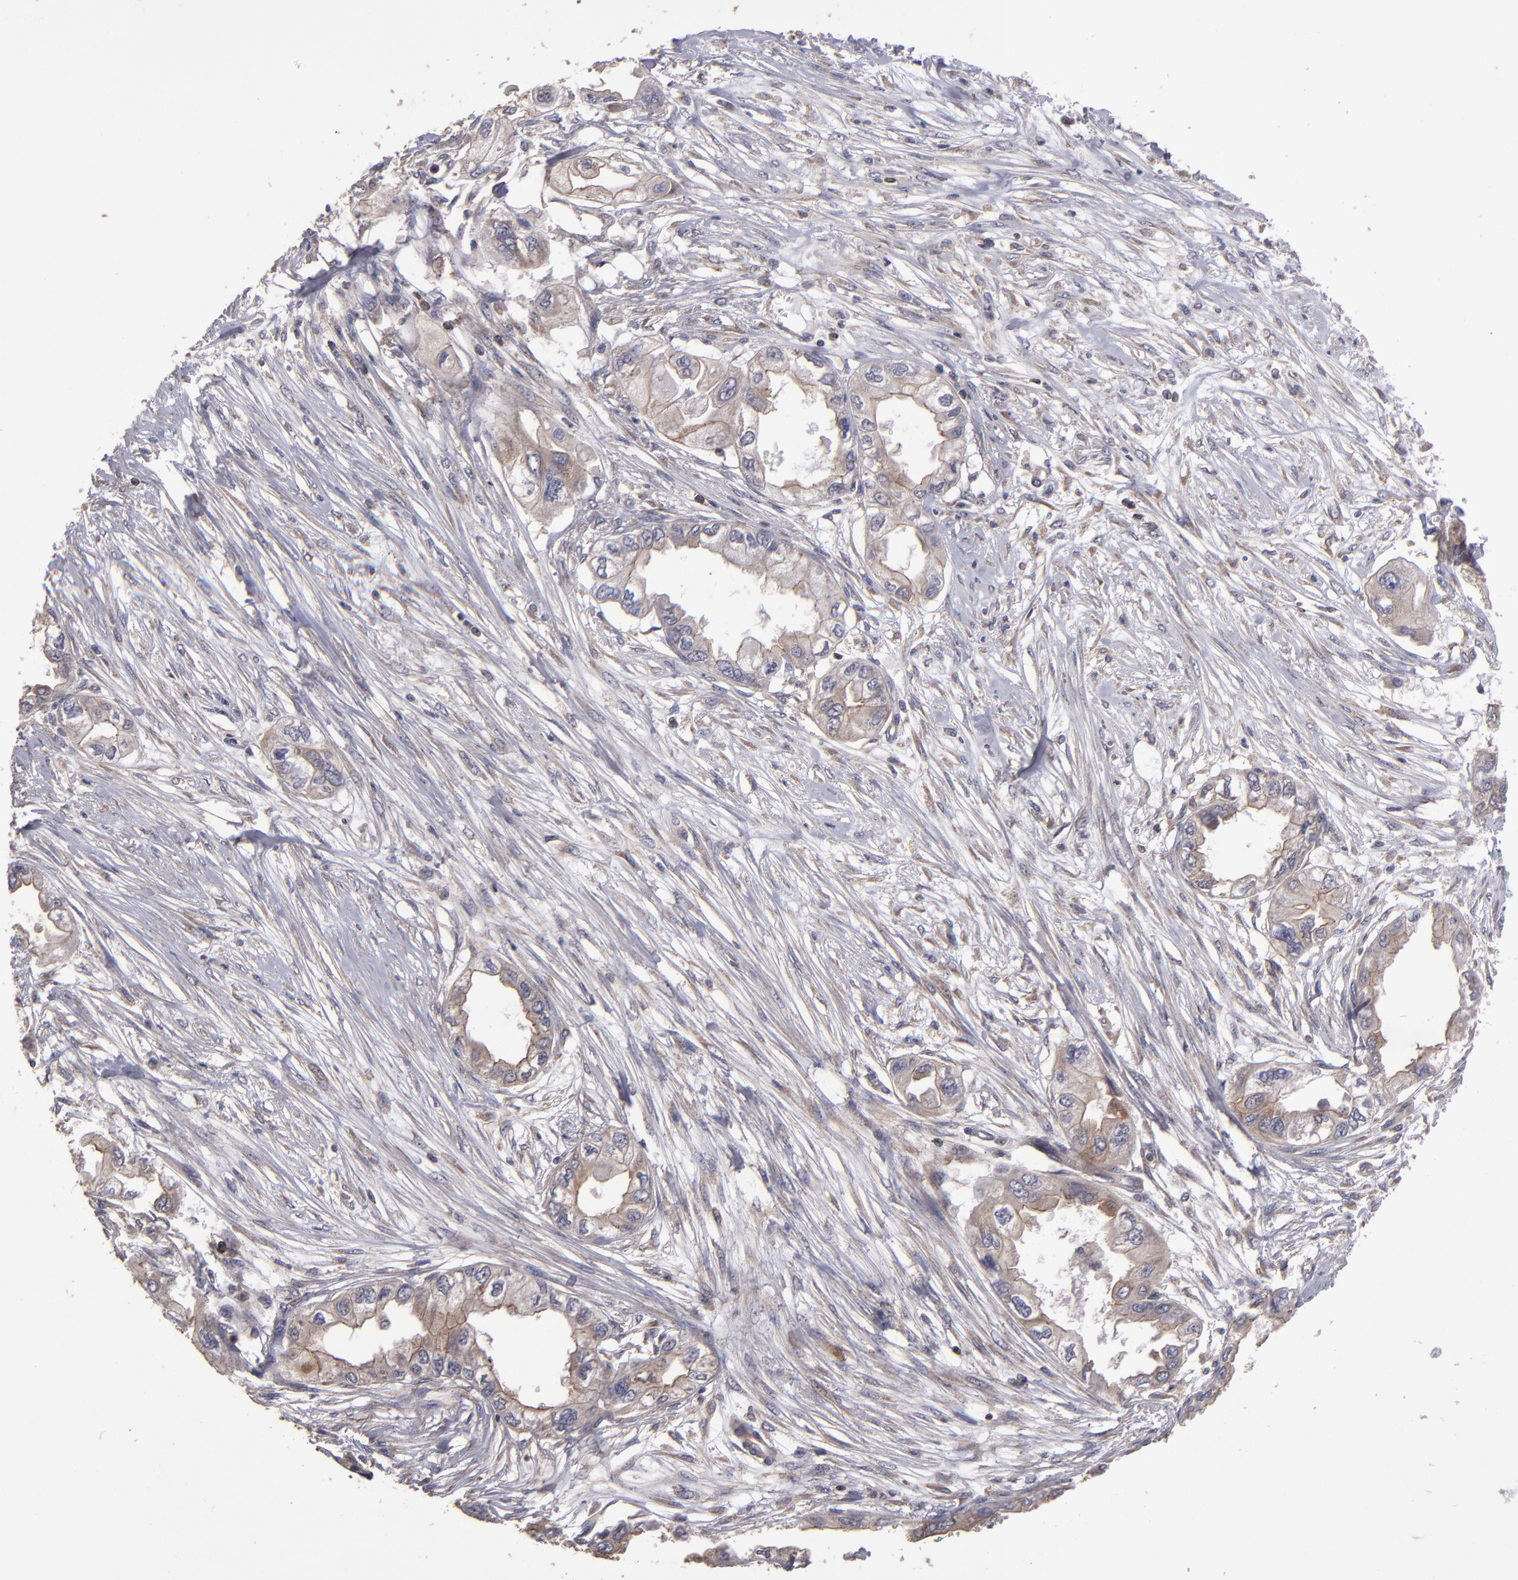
{"staining": {"intensity": "moderate", "quantity": "25%-75%", "location": "cytoplasmic/membranous"}, "tissue": "endometrial cancer", "cell_type": "Tumor cells", "image_type": "cancer", "snomed": [{"axis": "morphology", "description": "Adenocarcinoma, NOS"}, {"axis": "topography", "description": "Endometrium"}], "caption": "Adenocarcinoma (endometrial) stained with a brown dye exhibits moderate cytoplasmic/membranous positive positivity in about 25%-75% of tumor cells.", "gene": "NF2", "patient": {"sex": "female", "age": 67}}